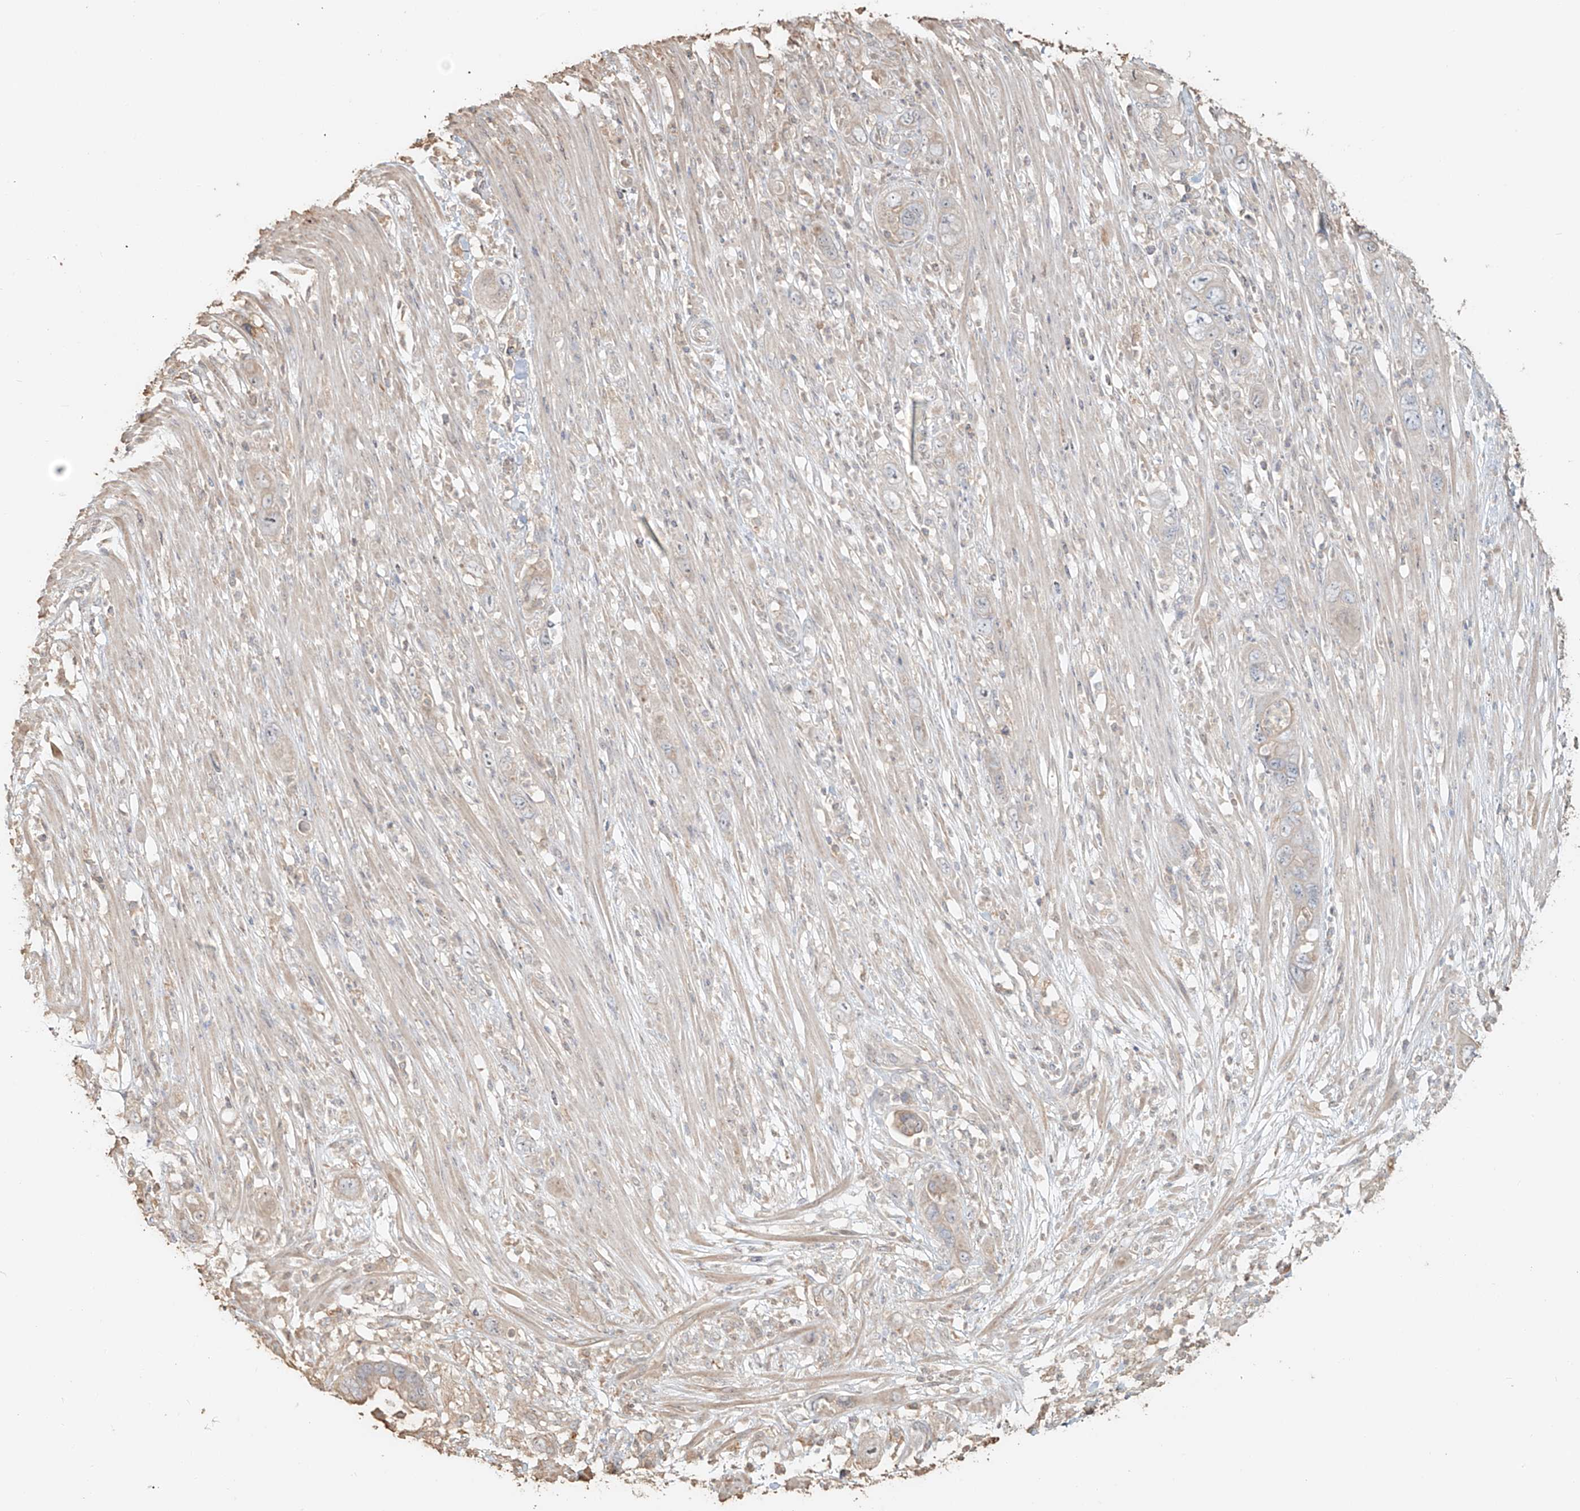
{"staining": {"intensity": "negative", "quantity": "none", "location": "none"}, "tissue": "pancreatic cancer", "cell_type": "Tumor cells", "image_type": "cancer", "snomed": [{"axis": "morphology", "description": "Adenocarcinoma, NOS"}, {"axis": "topography", "description": "Pancreas"}], "caption": "Immunohistochemistry (IHC) image of human pancreatic cancer stained for a protein (brown), which reveals no expression in tumor cells. (DAB (3,3'-diaminobenzidine) IHC visualized using brightfield microscopy, high magnification).", "gene": "NPHS1", "patient": {"sex": "female", "age": 71}}